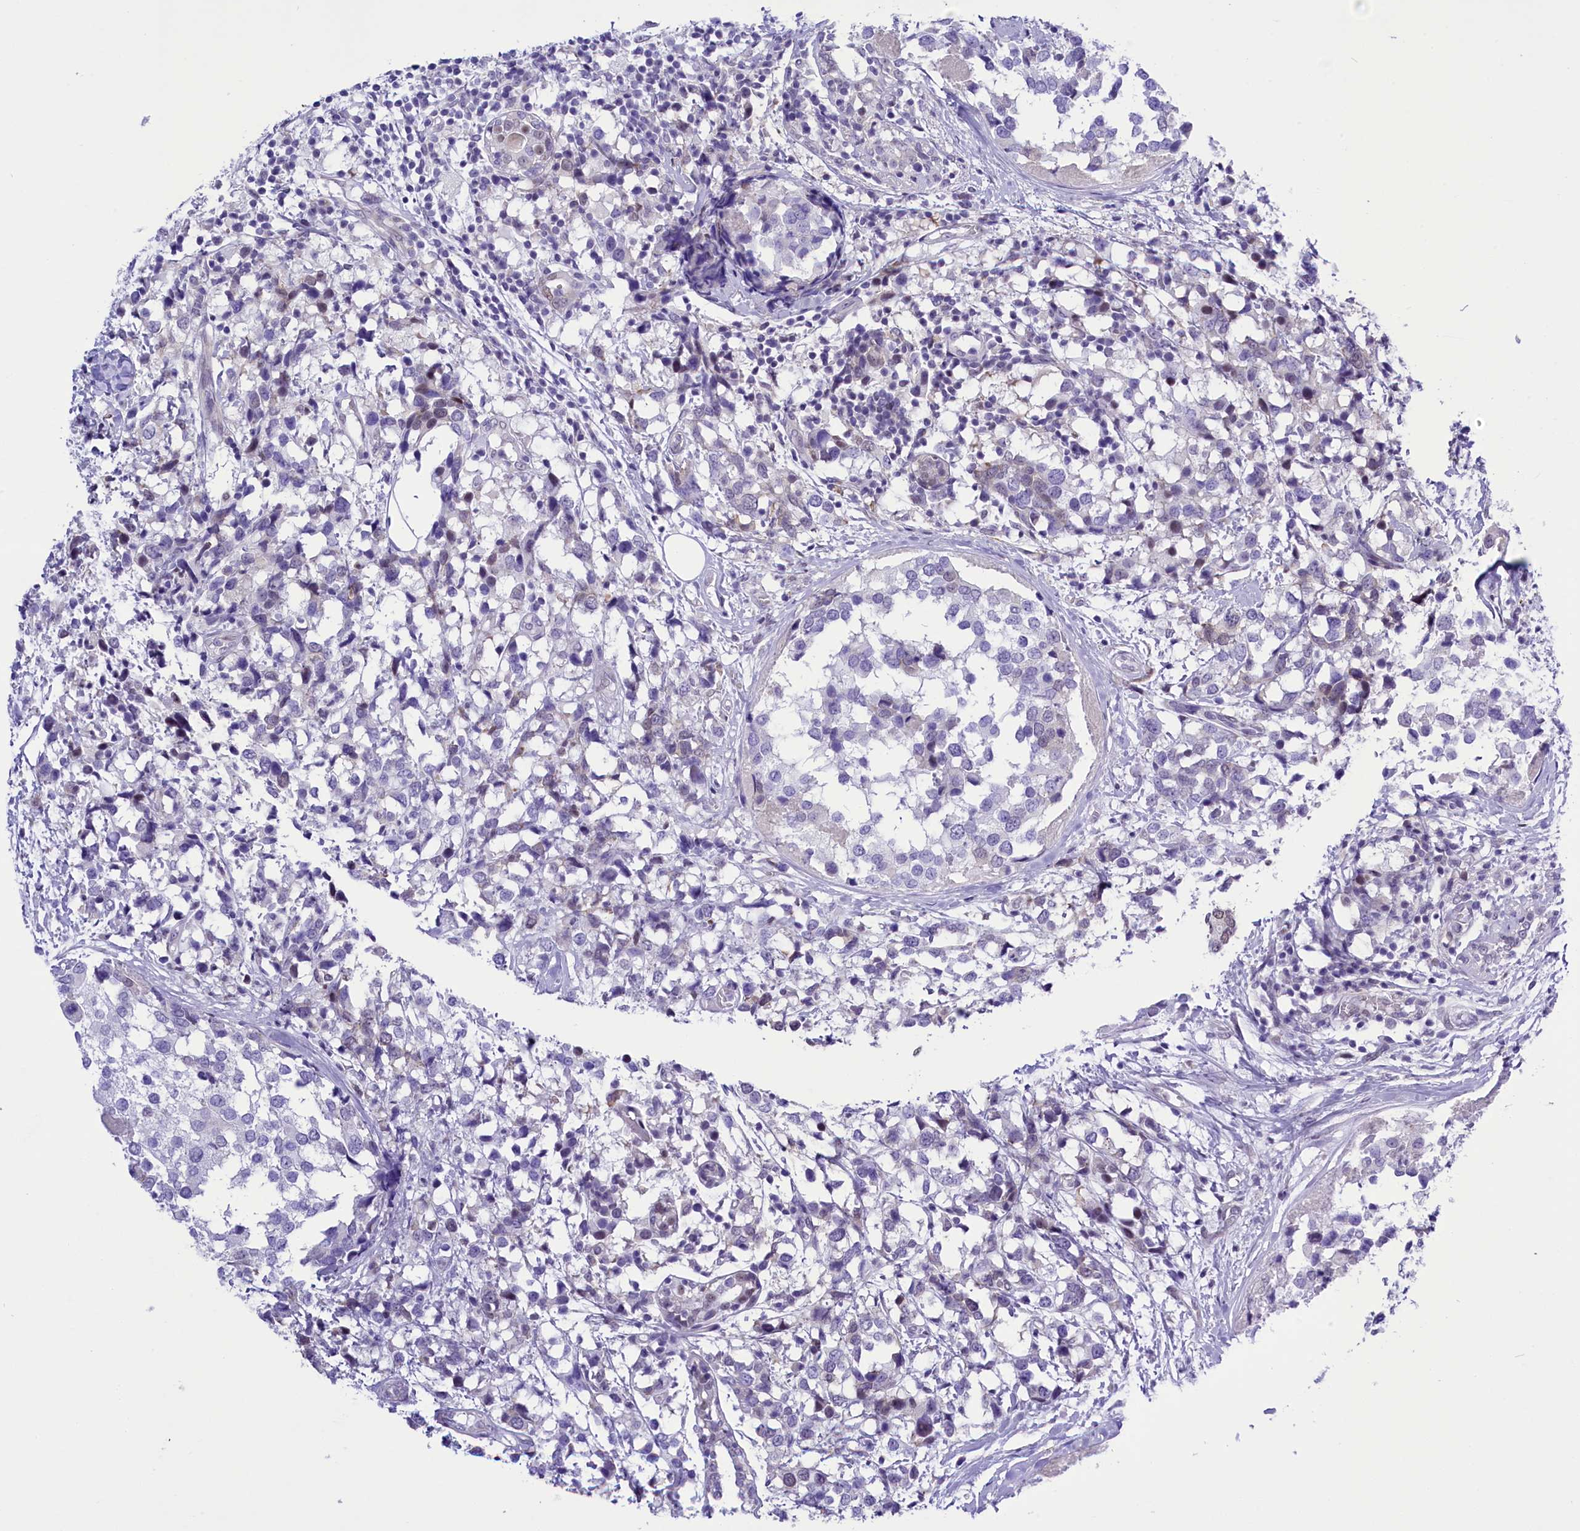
{"staining": {"intensity": "negative", "quantity": "none", "location": "none"}, "tissue": "breast cancer", "cell_type": "Tumor cells", "image_type": "cancer", "snomed": [{"axis": "morphology", "description": "Lobular carcinoma"}, {"axis": "topography", "description": "Breast"}], "caption": "This image is of breast lobular carcinoma stained with immunohistochemistry (IHC) to label a protein in brown with the nuclei are counter-stained blue. There is no staining in tumor cells.", "gene": "RPS6KB1", "patient": {"sex": "female", "age": 59}}